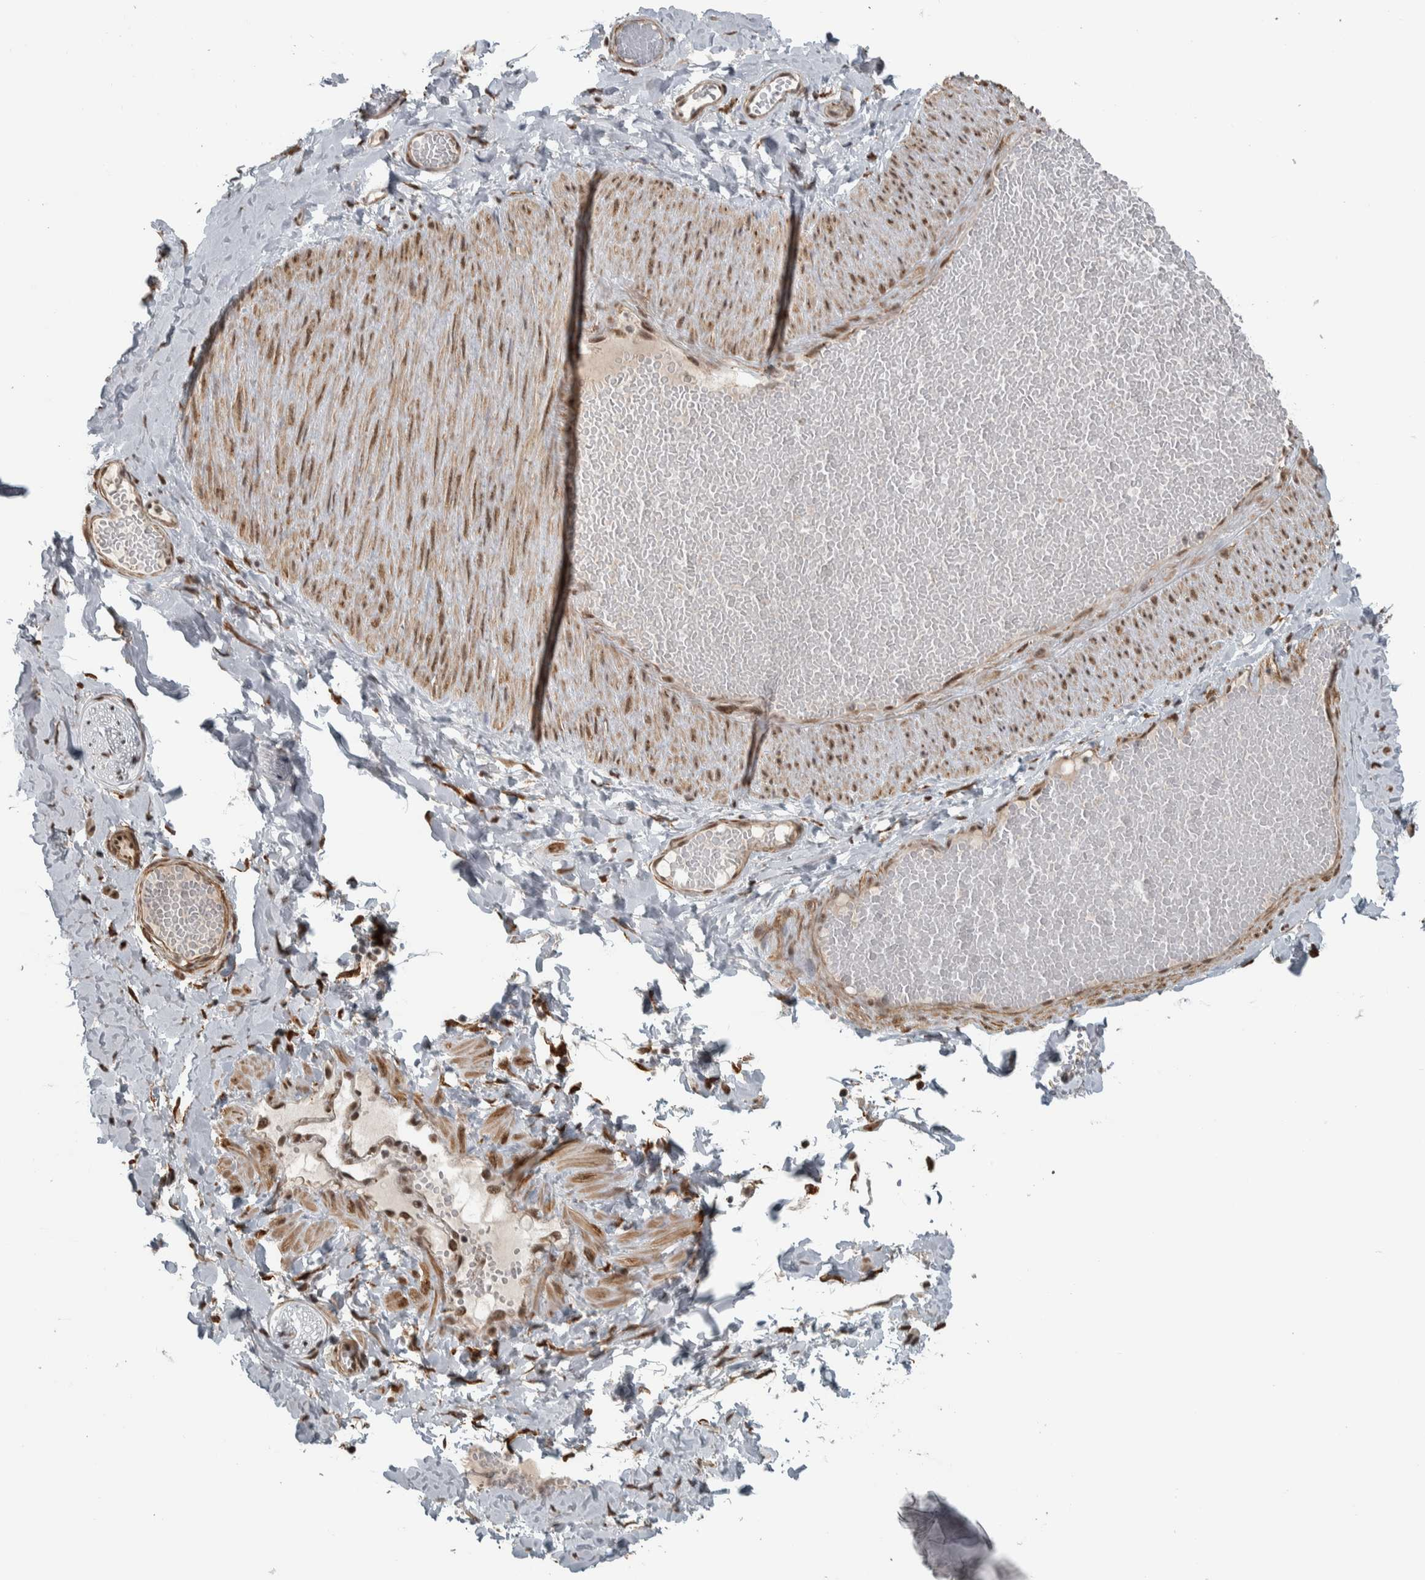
{"staining": {"intensity": "negative", "quantity": "none", "location": "none"}, "tissue": "adipose tissue", "cell_type": "Adipocytes", "image_type": "normal", "snomed": [{"axis": "morphology", "description": "Normal tissue, NOS"}, {"axis": "topography", "description": "Adipose tissue"}, {"axis": "topography", "description": "Vascular tissue"}, {"axis": "topography", "description": "Peripheral nerve tissue"}], "caption": "Histopathology image shows no protein positivity in adipocytes of normal adipose tissue. Nuclei are stained in blue.", "gene": "DDX42", "patient": {"sex": "male", "age": 25}}